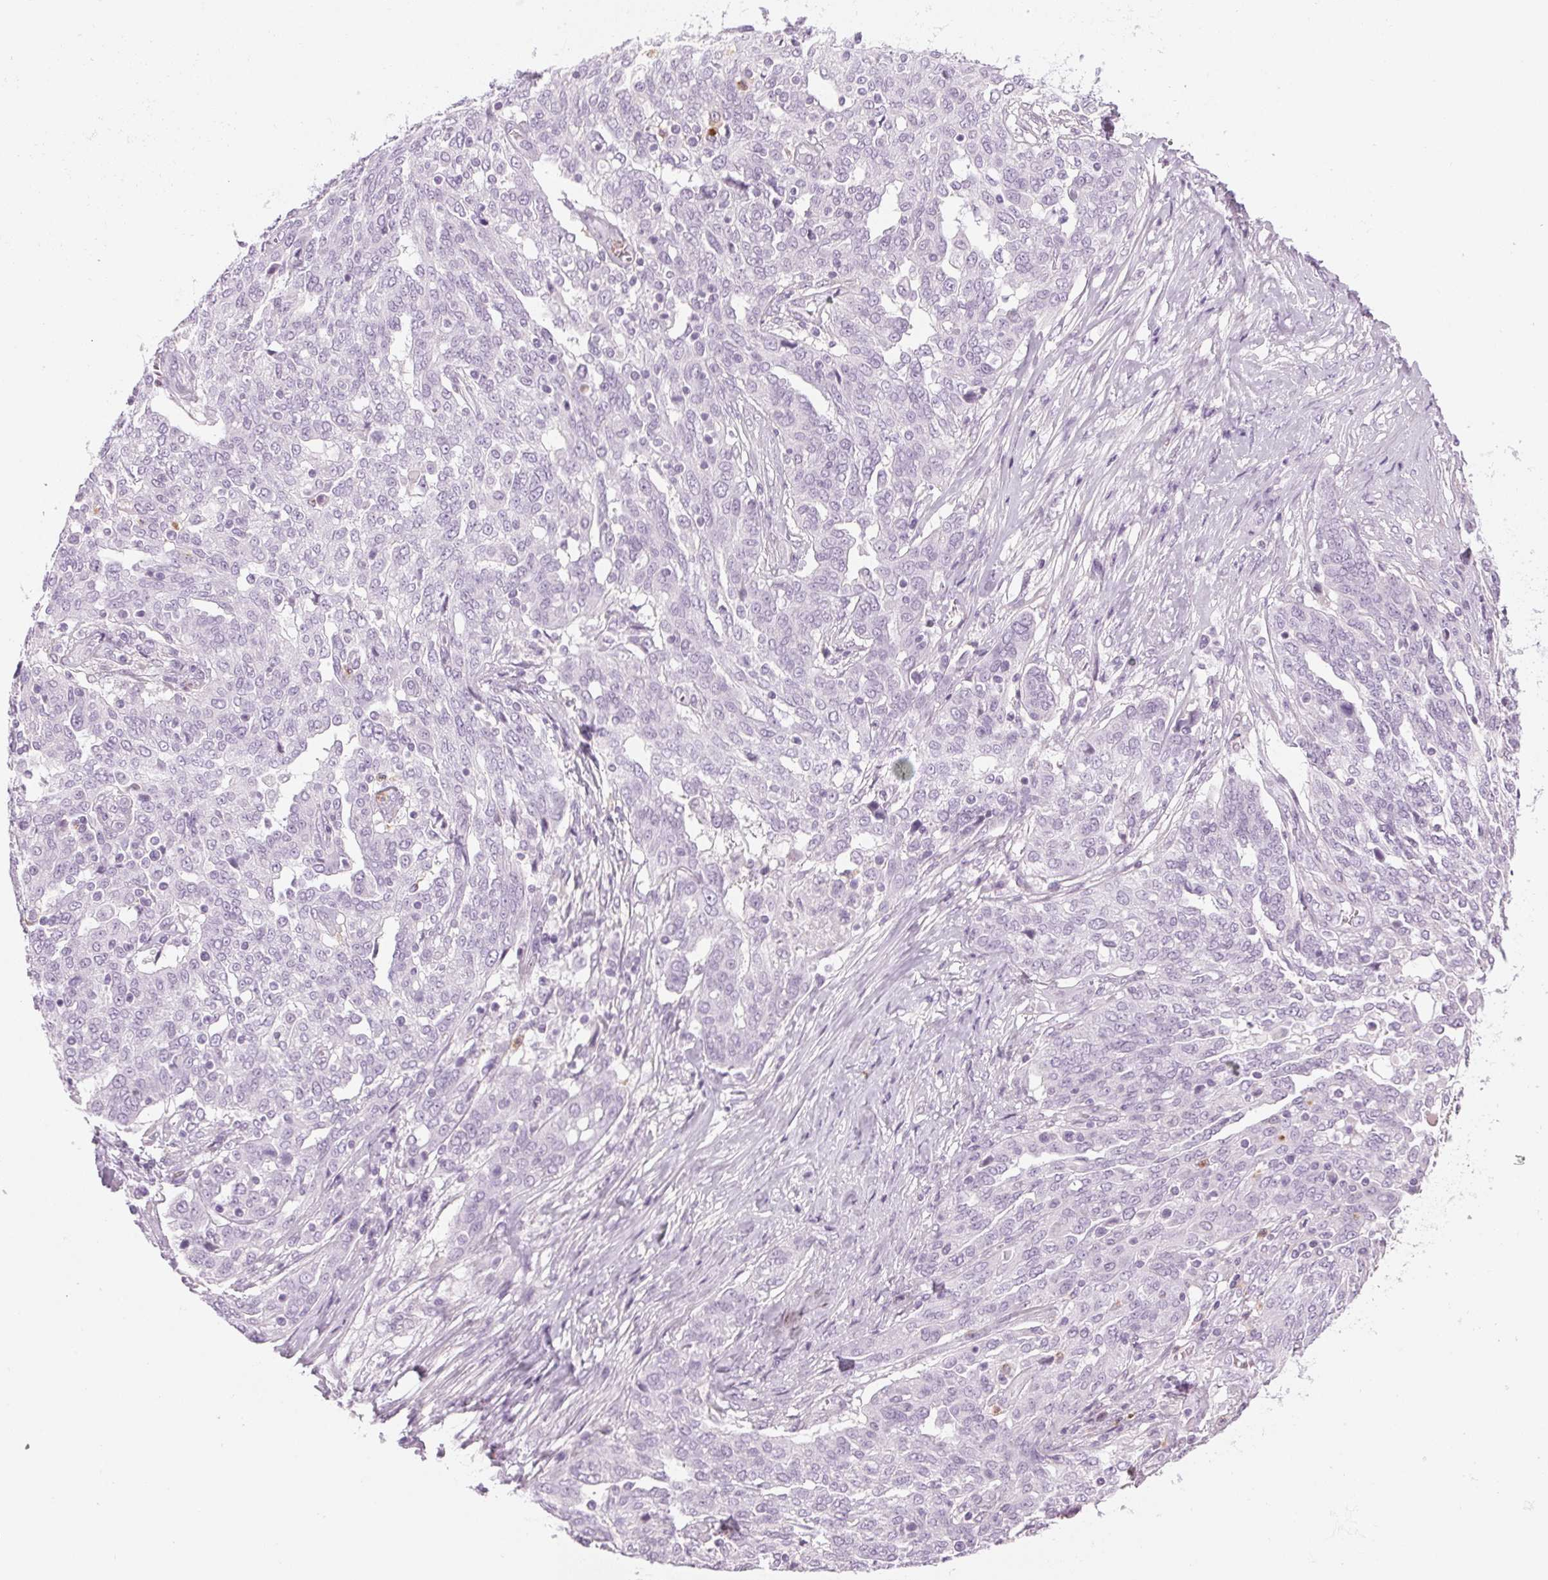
{"staining": {"intensity": "negative", "quantity": "none", "location": "none"}, "tissue": "ovarian cancer", "cell_type": "Tumor cells", "image_type": "cancer", "snomed": [{"axis": "morphology", "description": "Cystadenocarcinoma, serous, NOS"}, {"axis": "topography", "description": "Ovary"}], "caption": "Immunohistochemical staining of ovarian cancer (serous cystadenocarcinoma) displays no significant expression in tumor cells.", "gene": "MPO", "patient": {"sex": "female", "age": 67}}